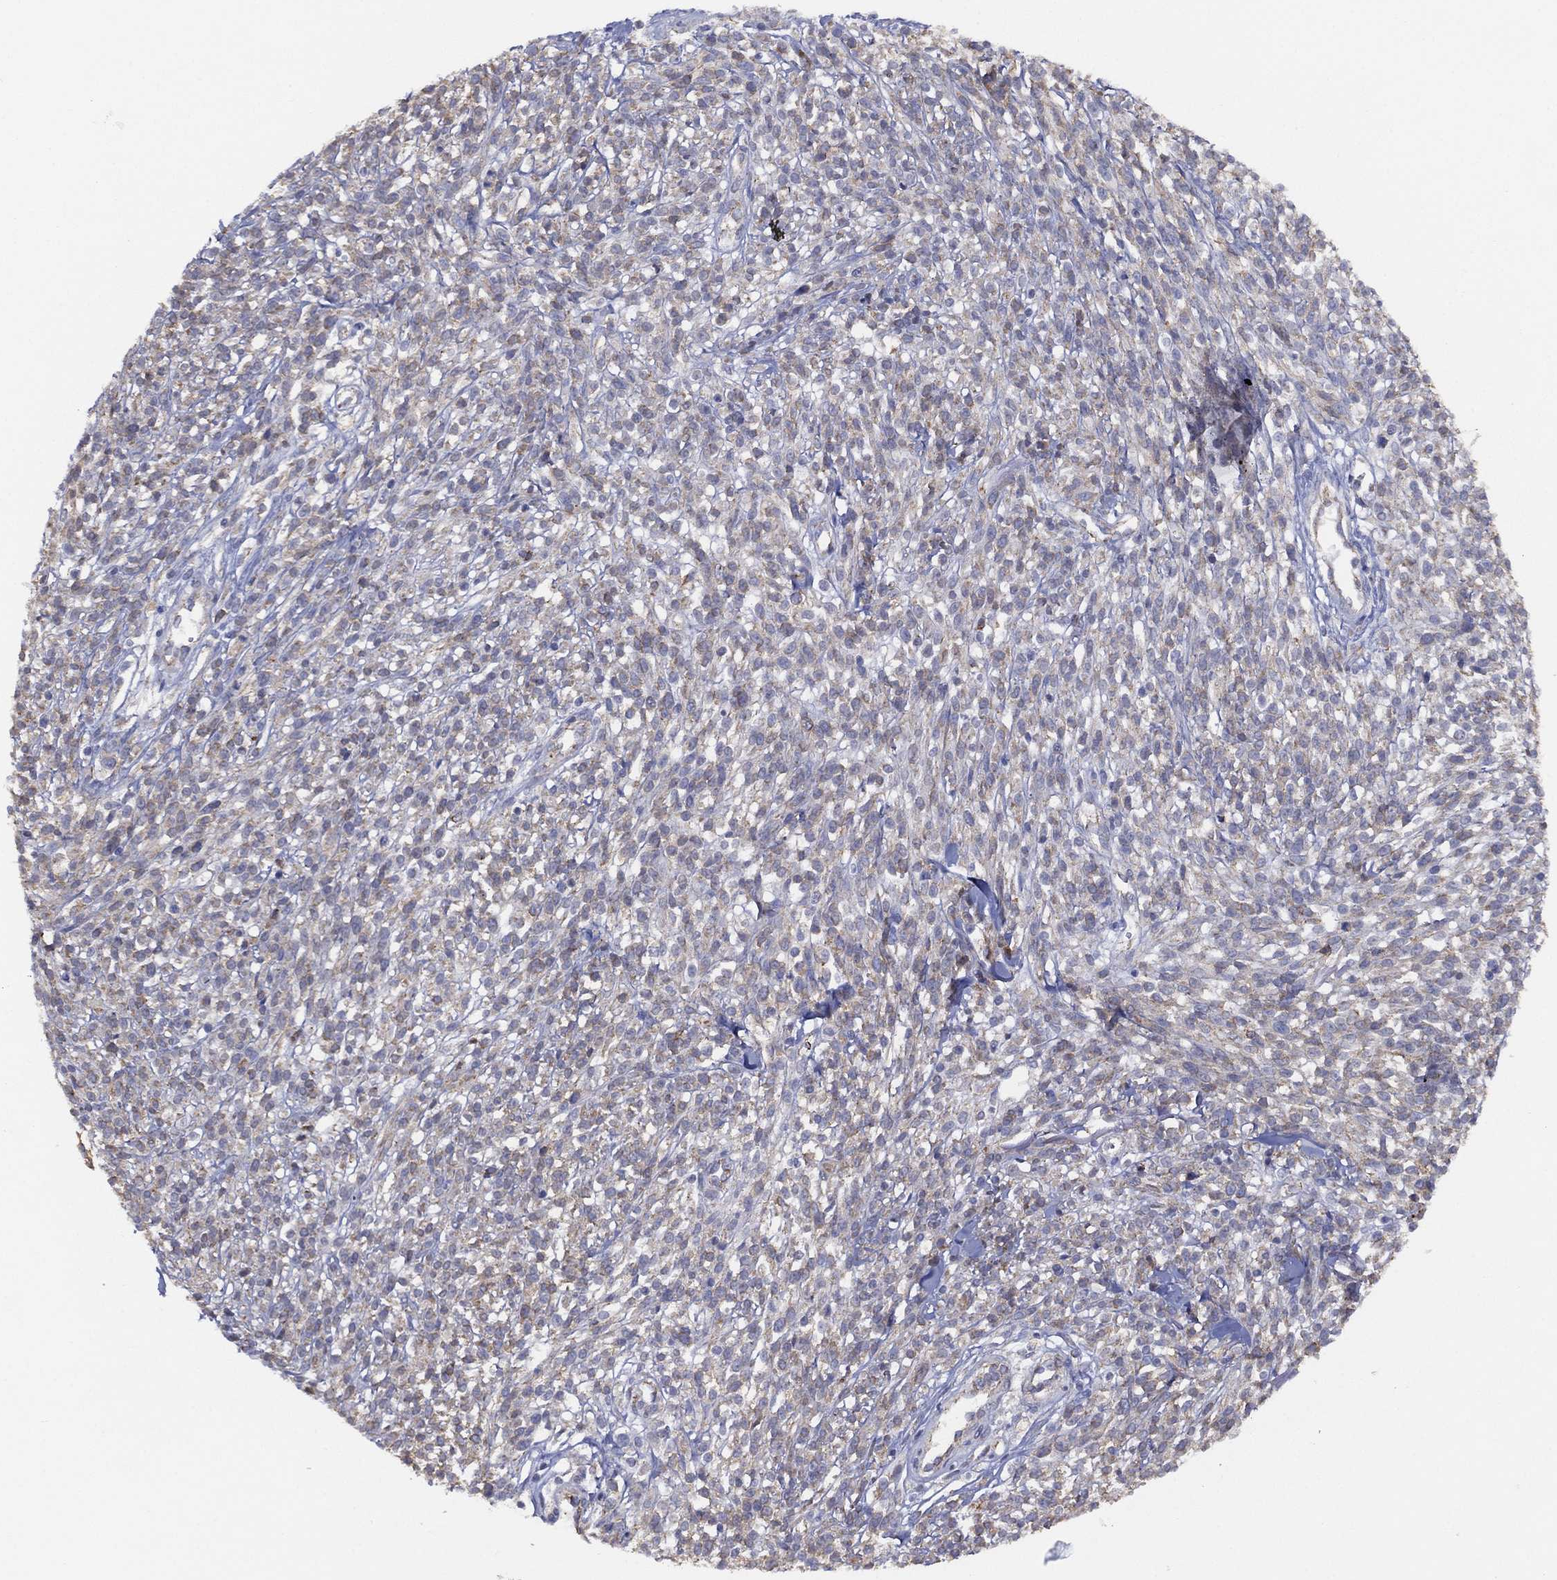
{"staining": {"intensity": "weak", "quantity": "25%-75%", "location": "cytoplasmic/membranous"}, "tissue": "melanoma", "cell_type": "Tumor cells", "image_type": "cancer", "snomed": [{"axis": "morphology", "description": "Malignant melanoma, NOS"}, {"axis": "topography", "description": "Skin"}, {"axis": "topography", "description": "Skin of trunk"}], "caption": "A micrograph showing weak cytoplasmic/membranous staining in about 25%-75% of tumor cells in melanoma, as visualized by brown immunohistochemical staining.", "gene": "ZNF223", "patient": {"sex": "male", "age": 74}}